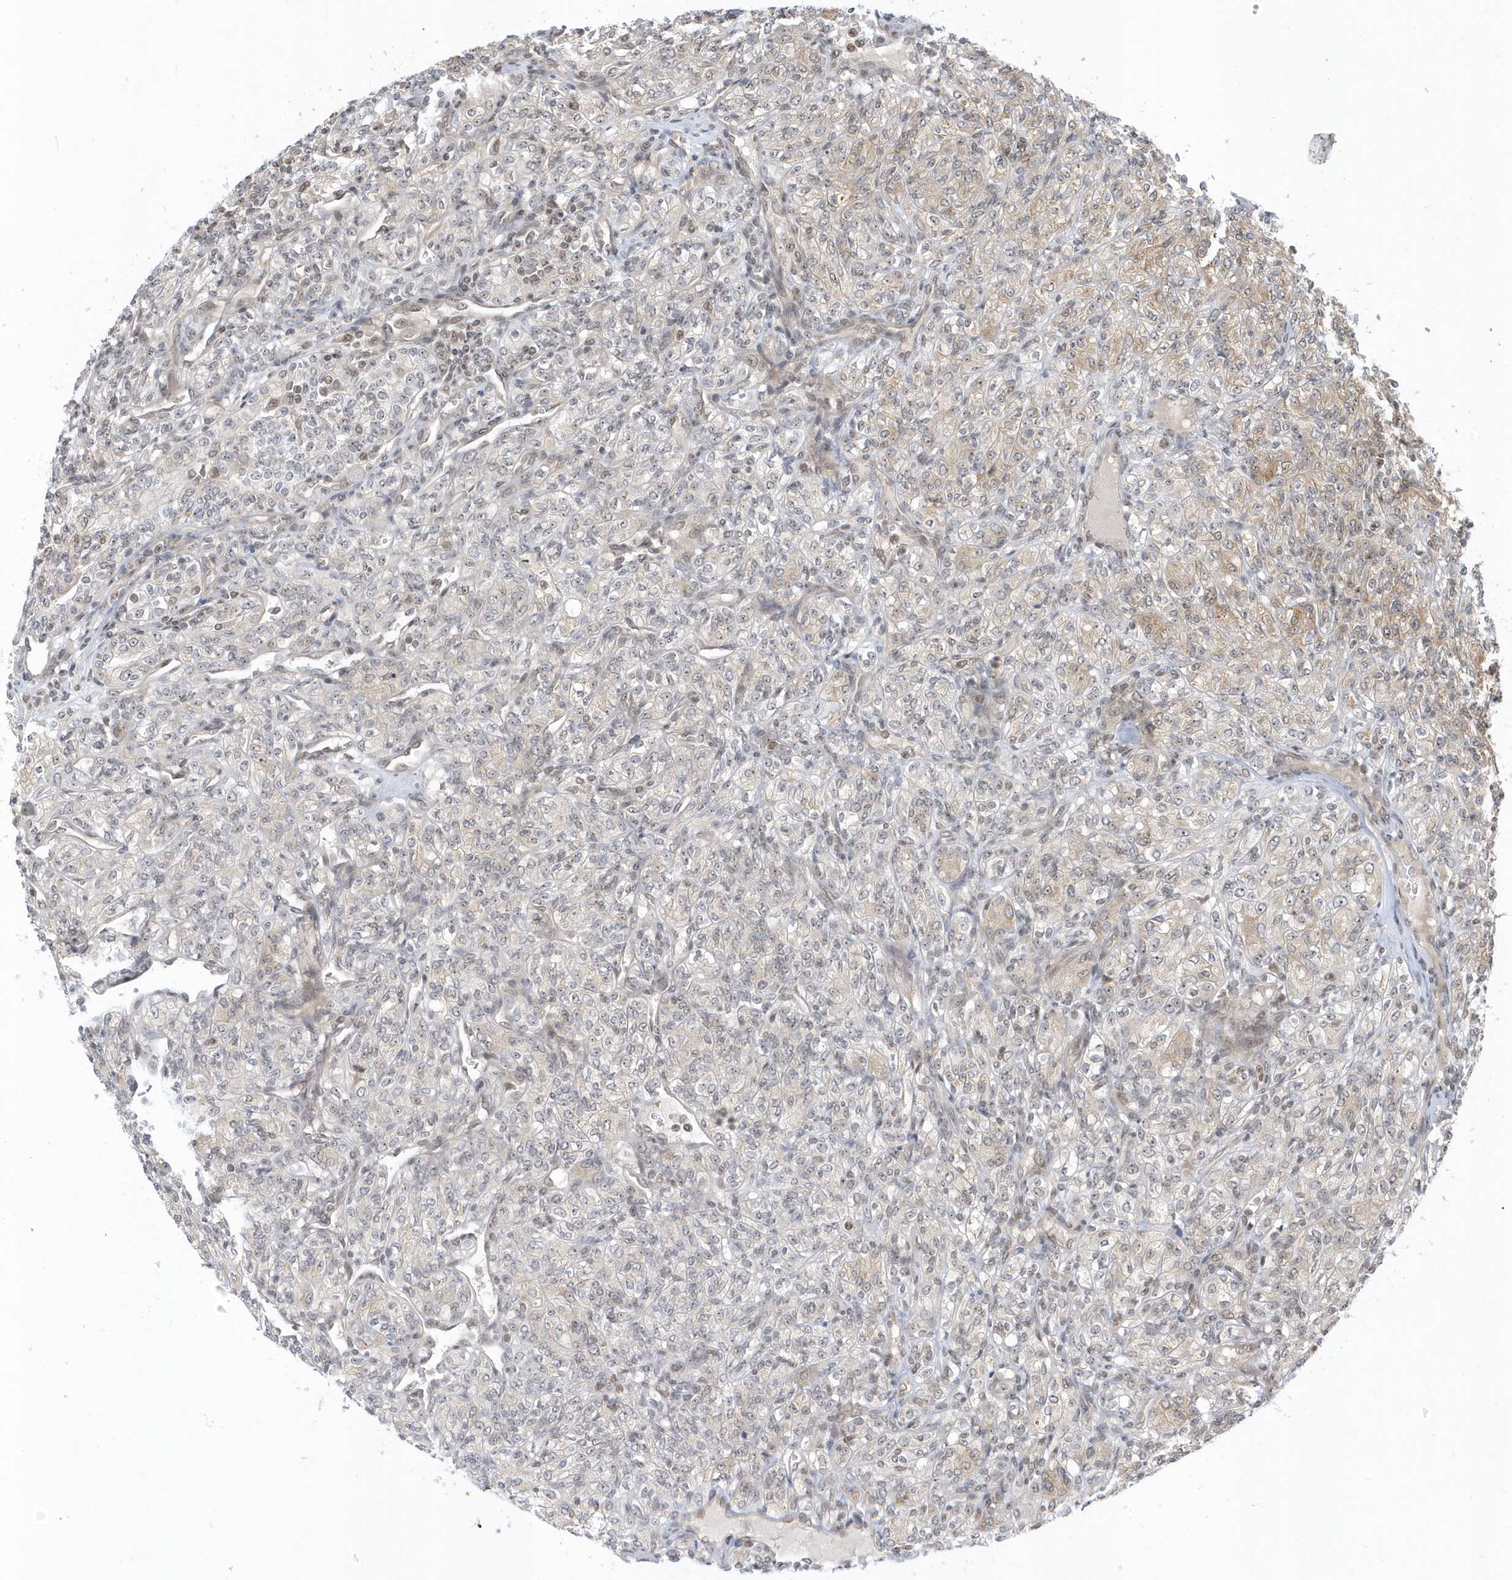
{"staining": {"intensity": "weak", "quantity": "<25%", "location": "cytoplasmic/membranous"}, "tissue": "renal cancer", "cell_type": "Tumor cells", "image_type": "cancer", "snomed": [{"axis": "morphology", "description": "Adenocarcinoma, NOS"}, {"axis": "topography", "description": "Kidney"}], "caption": "The histopathology image exhibits no staining of tumor cells in renal adenocarcinoma. Nuclei are stained in blue.", "gene": "ZNF740", "patient": {"sex": "male", "age": 77}}